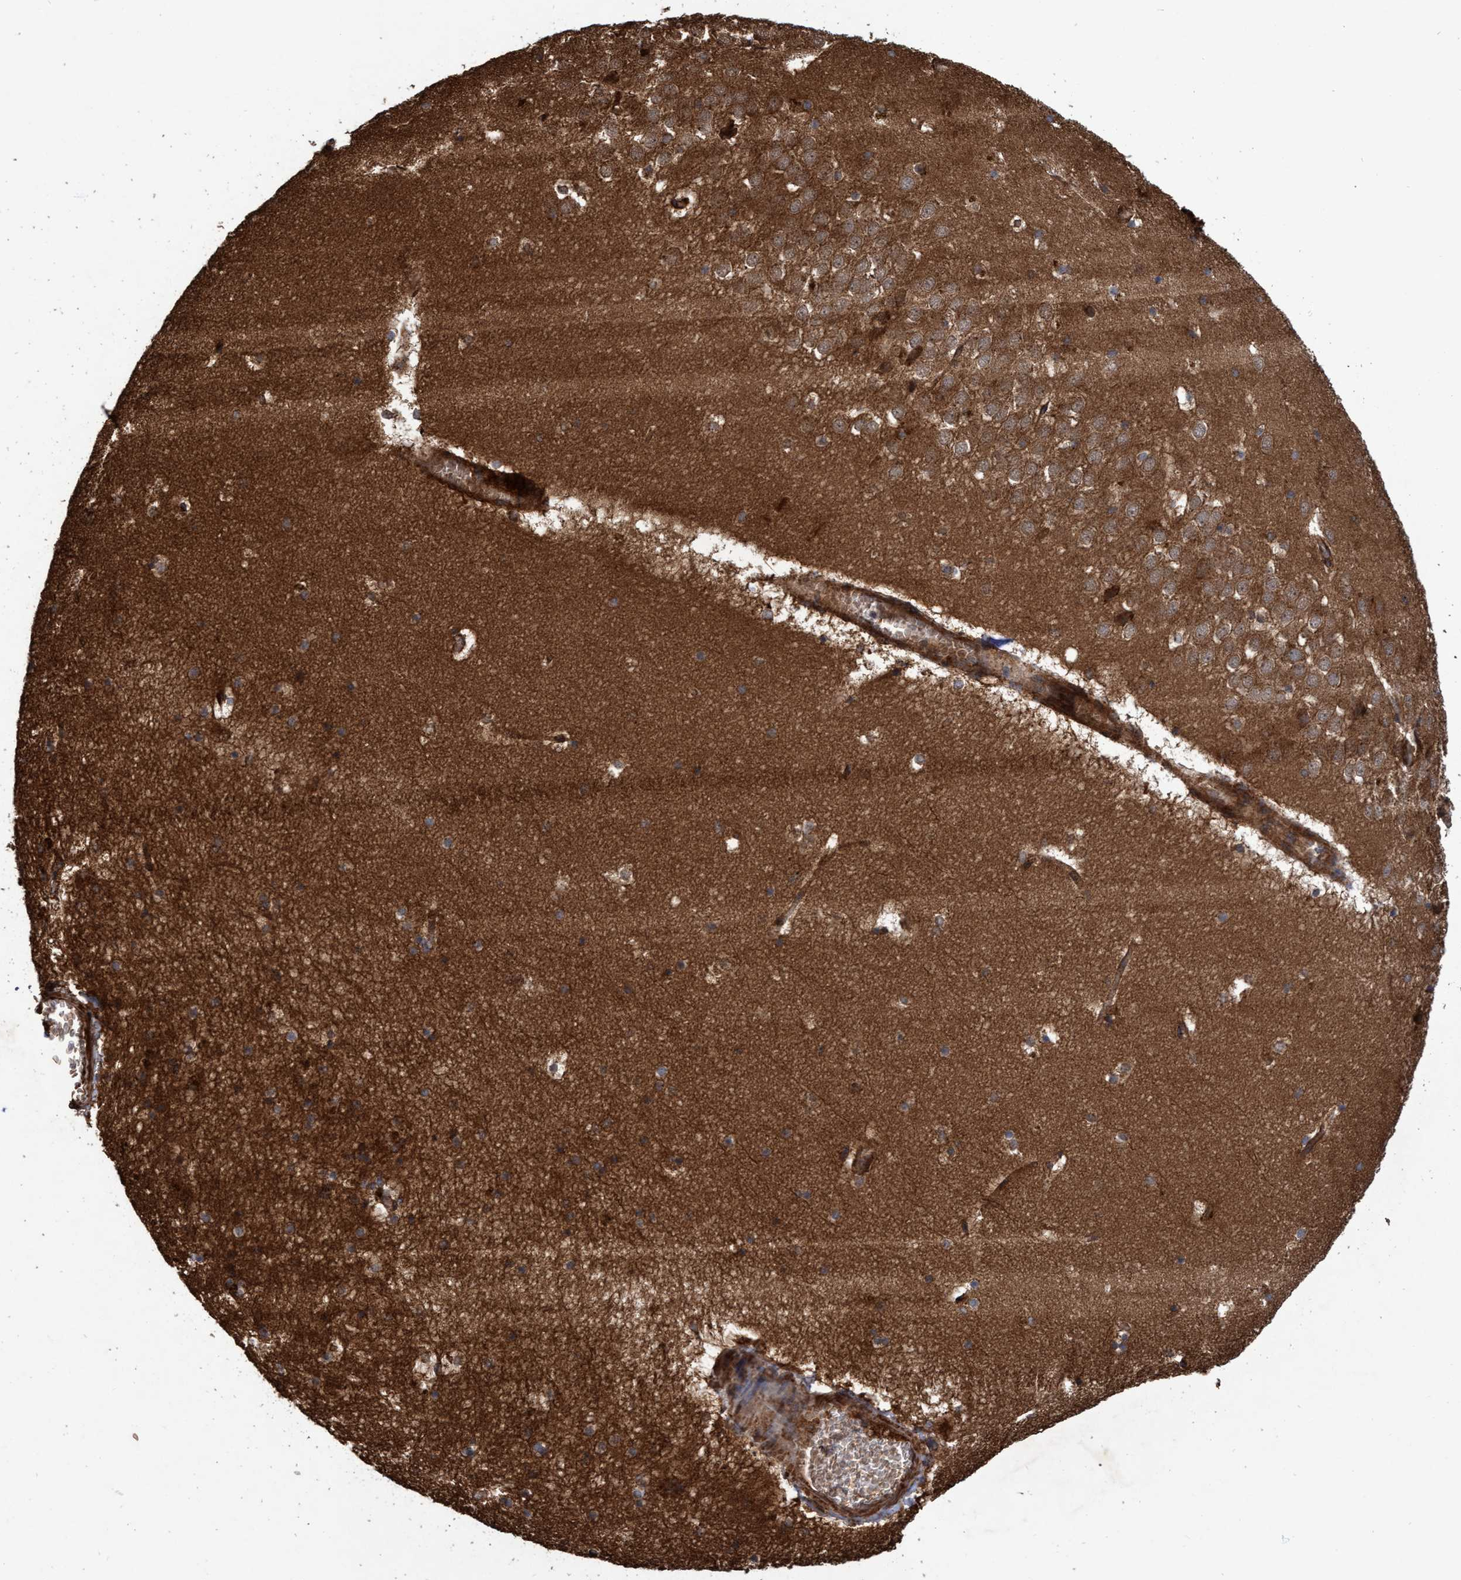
{"staining": {"intensity": "strong", "quantity": "25%-75%", "location": "cytoplasmic/membranous"}, "tissue": "hippocampus", "cell_type": "Glial cells", "image_type": "normal", "snomed": [{"axis": "morphology", "description": "Normal tissue, NOS"}, {"axis": "topography", "description": "Hippocampus"}], "caption": "DAB immunohistochemical staining of benign hippocampus exhibits strong cytoplasmic/membranous protein staining in about 25%-75% of glial cells. The staining was performed using DAB to visualize the protein expression in brown, while the nuclei were stained in blue with hematoxylin (Magnification: 20x).", "gene": "CHMP6", "patient": {"sex": "male", "age": 45}}